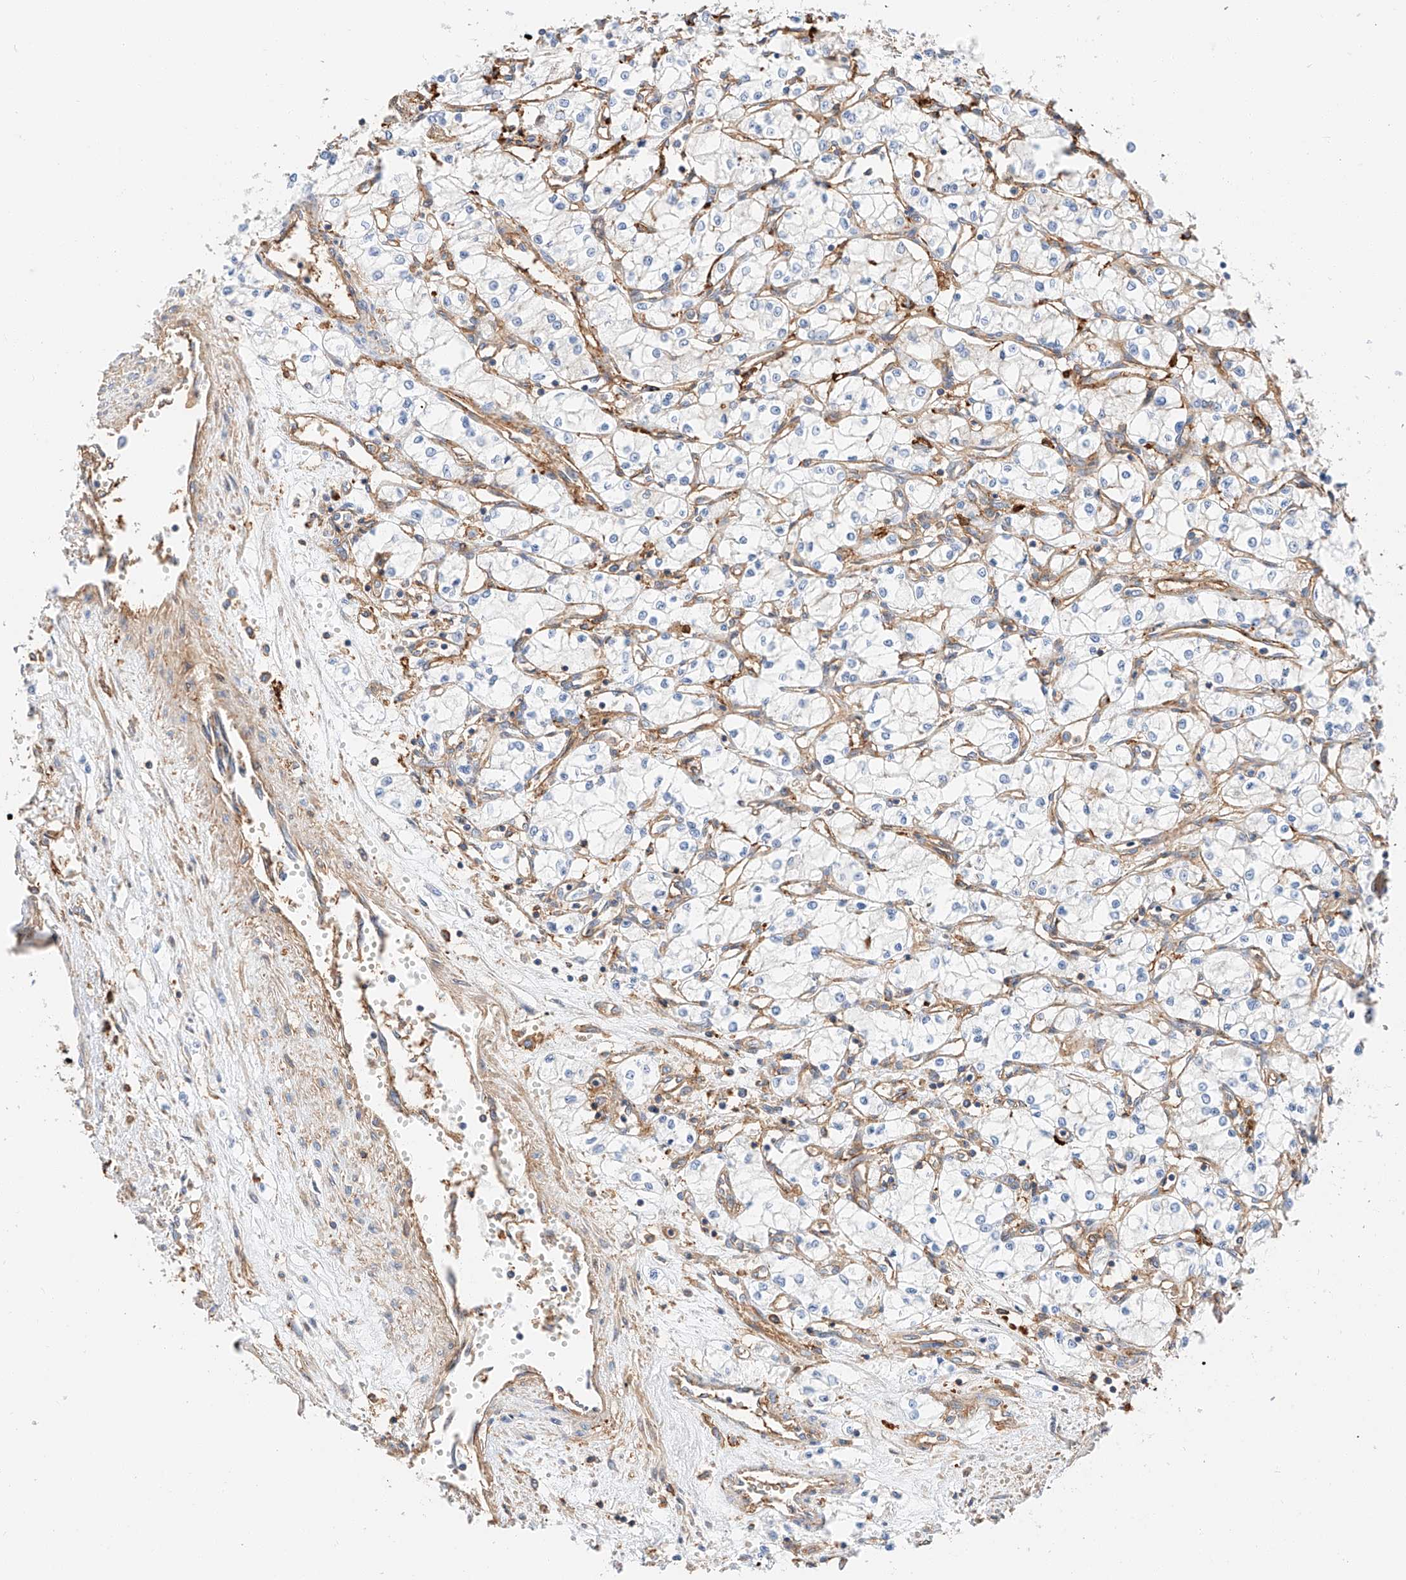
{"staining": {"intensity": "negative", "quantity": "none", "location": "none"}, "tissue": "renal cancer", "cell_type": "Tumor cells", "image_type": "cancer", "snomed": [{"axis": "morphology", "description": "Adenocarcinoma, NOS"}, {"axis": "topography", "description": "Kidney"}], "caption": "The micrograph exhibits no significant expression in tumor cells of adenocarcinoma (renal).", "gene": "HAUS4", "patient": {"sex": "male", "age": 59}}